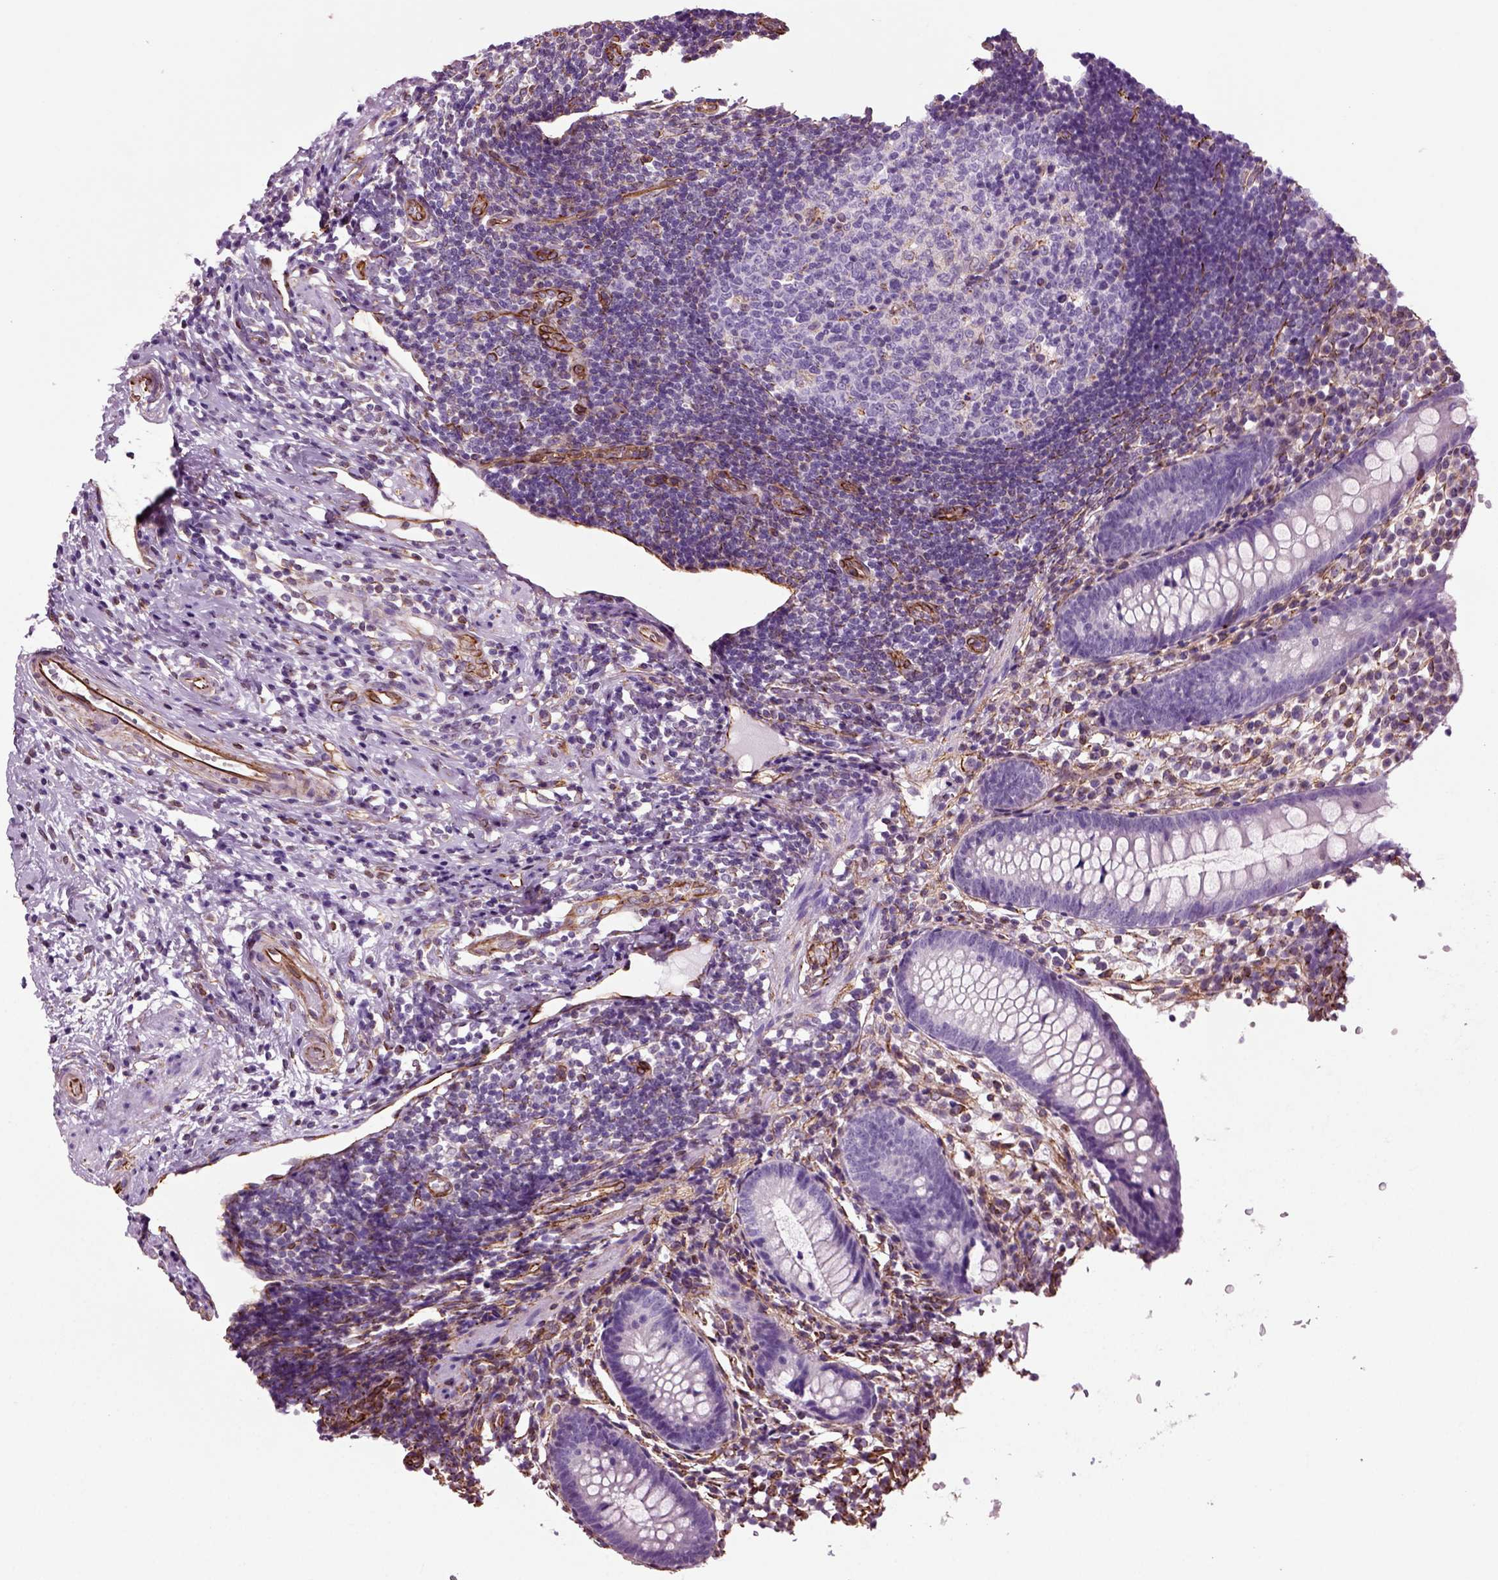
{"staining": {"intensity": "negative", "quantity": "none", "location": "none"}, "tissue": "appendix", "cell_type": "Glandular cells", "image_type": "normal", "snomed": [{"axis": "morphology", "description": "Normal tissue, NOS"}, {"axis": "topography", "description": "Appendix"}], "caption": "Appendix was stained to show a protein in brown. There is no significant staining in glandular cells. The staining is performed using DAB brown chromogen with nuclei counter-stained in using hematoxylin.", "gene": "ACER3", "patient": {"sex": "female", "age": 40}}